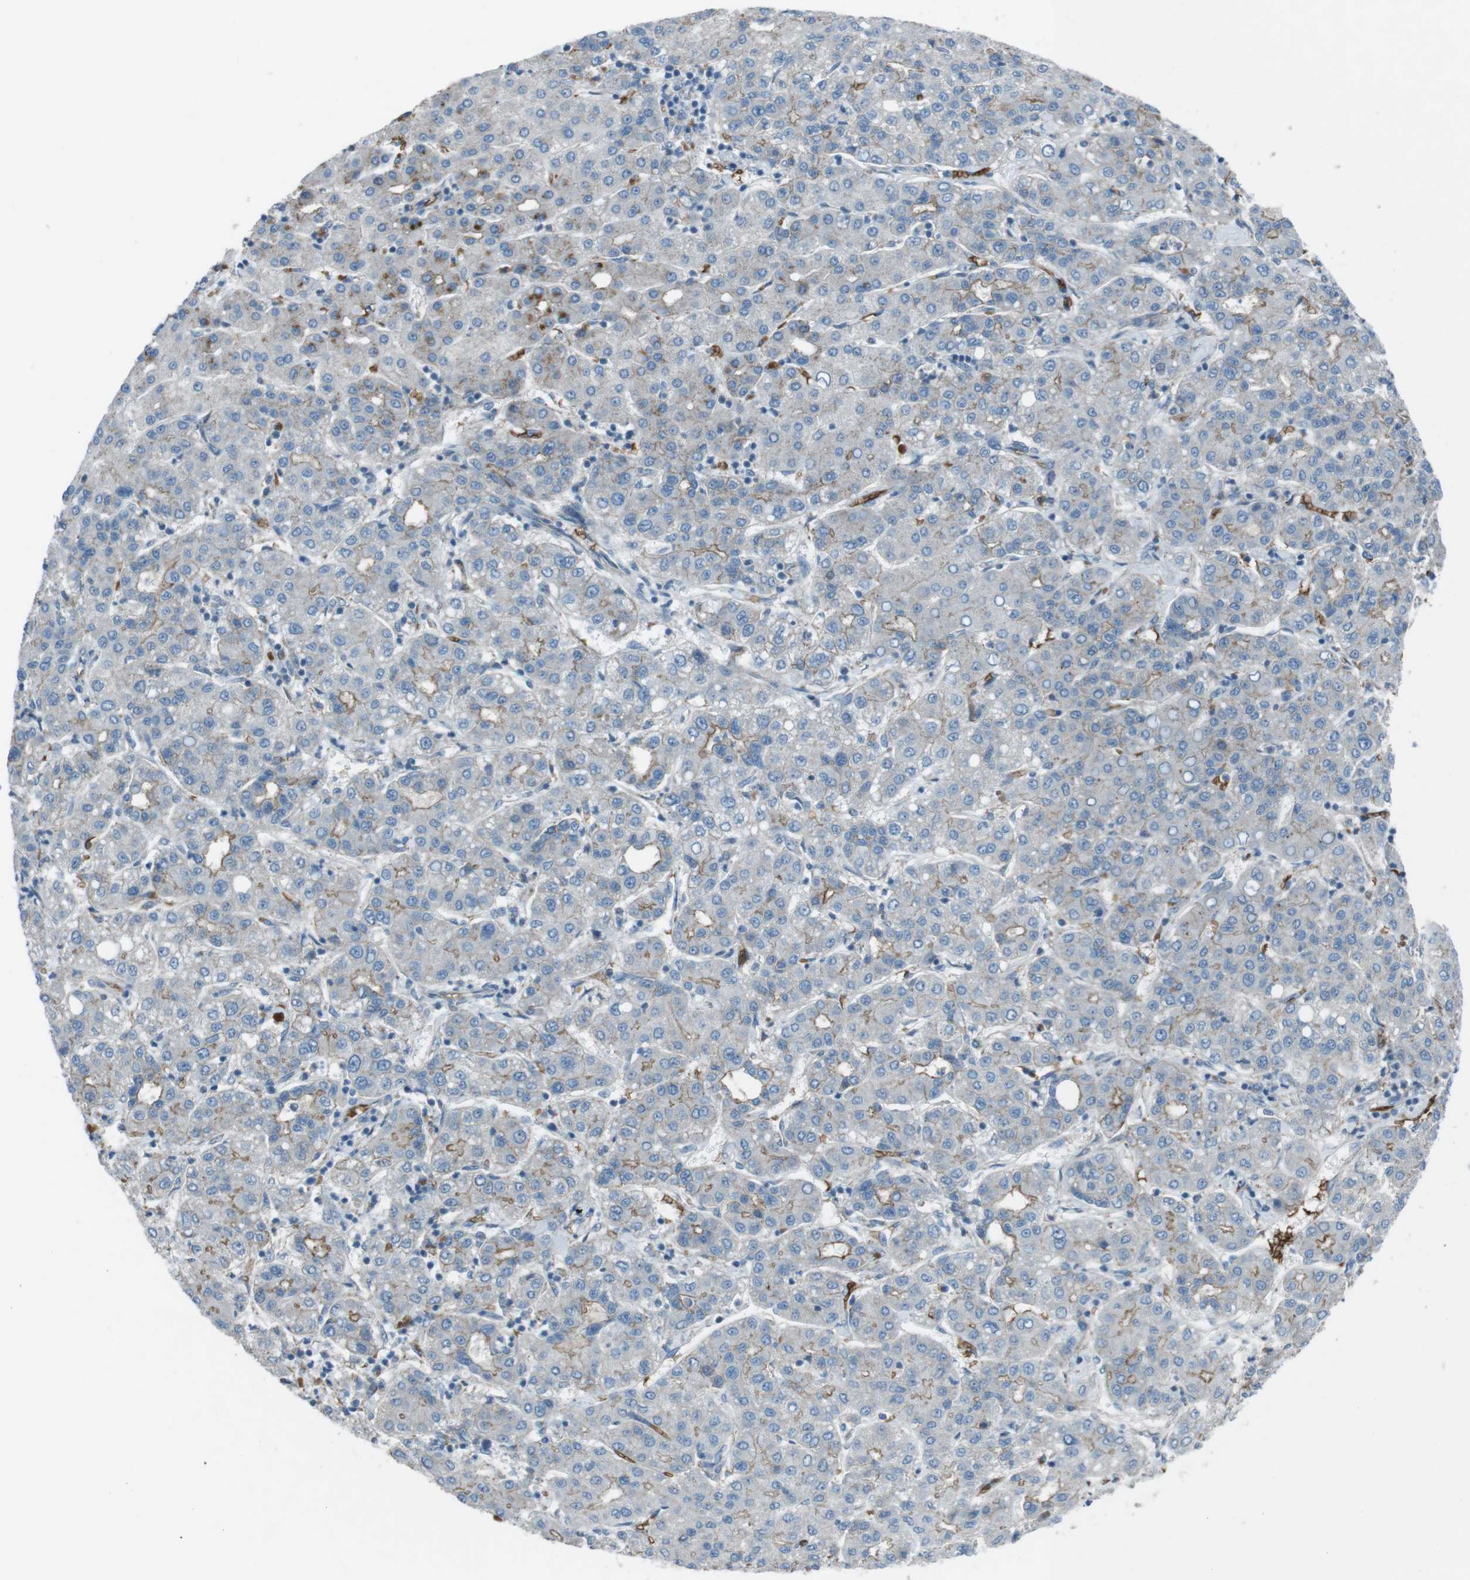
{"staining": {"intensity": "weak", "quantity": "25%-75%", "location": "cytoplasmic/membranous"}, "tissue": "liver cancer", "cell_type": "Tumor cells", "image_type": "cancer", "snomed": [{"axis": "morphology", "description": "Carcinoma, Hepatocellular, NOS"}, {"axis": "topography", "description": "Liver"}], "caption": "About 25%-75% of tumor cells in human hepatocellular carcinoma (liver) demonstrate weak cytoplasmic/membranous protein expression as visualized by brown immunohistochemical staining.", "gene": "SPTA1", "patient": {"sex": "male", "age": 65}}